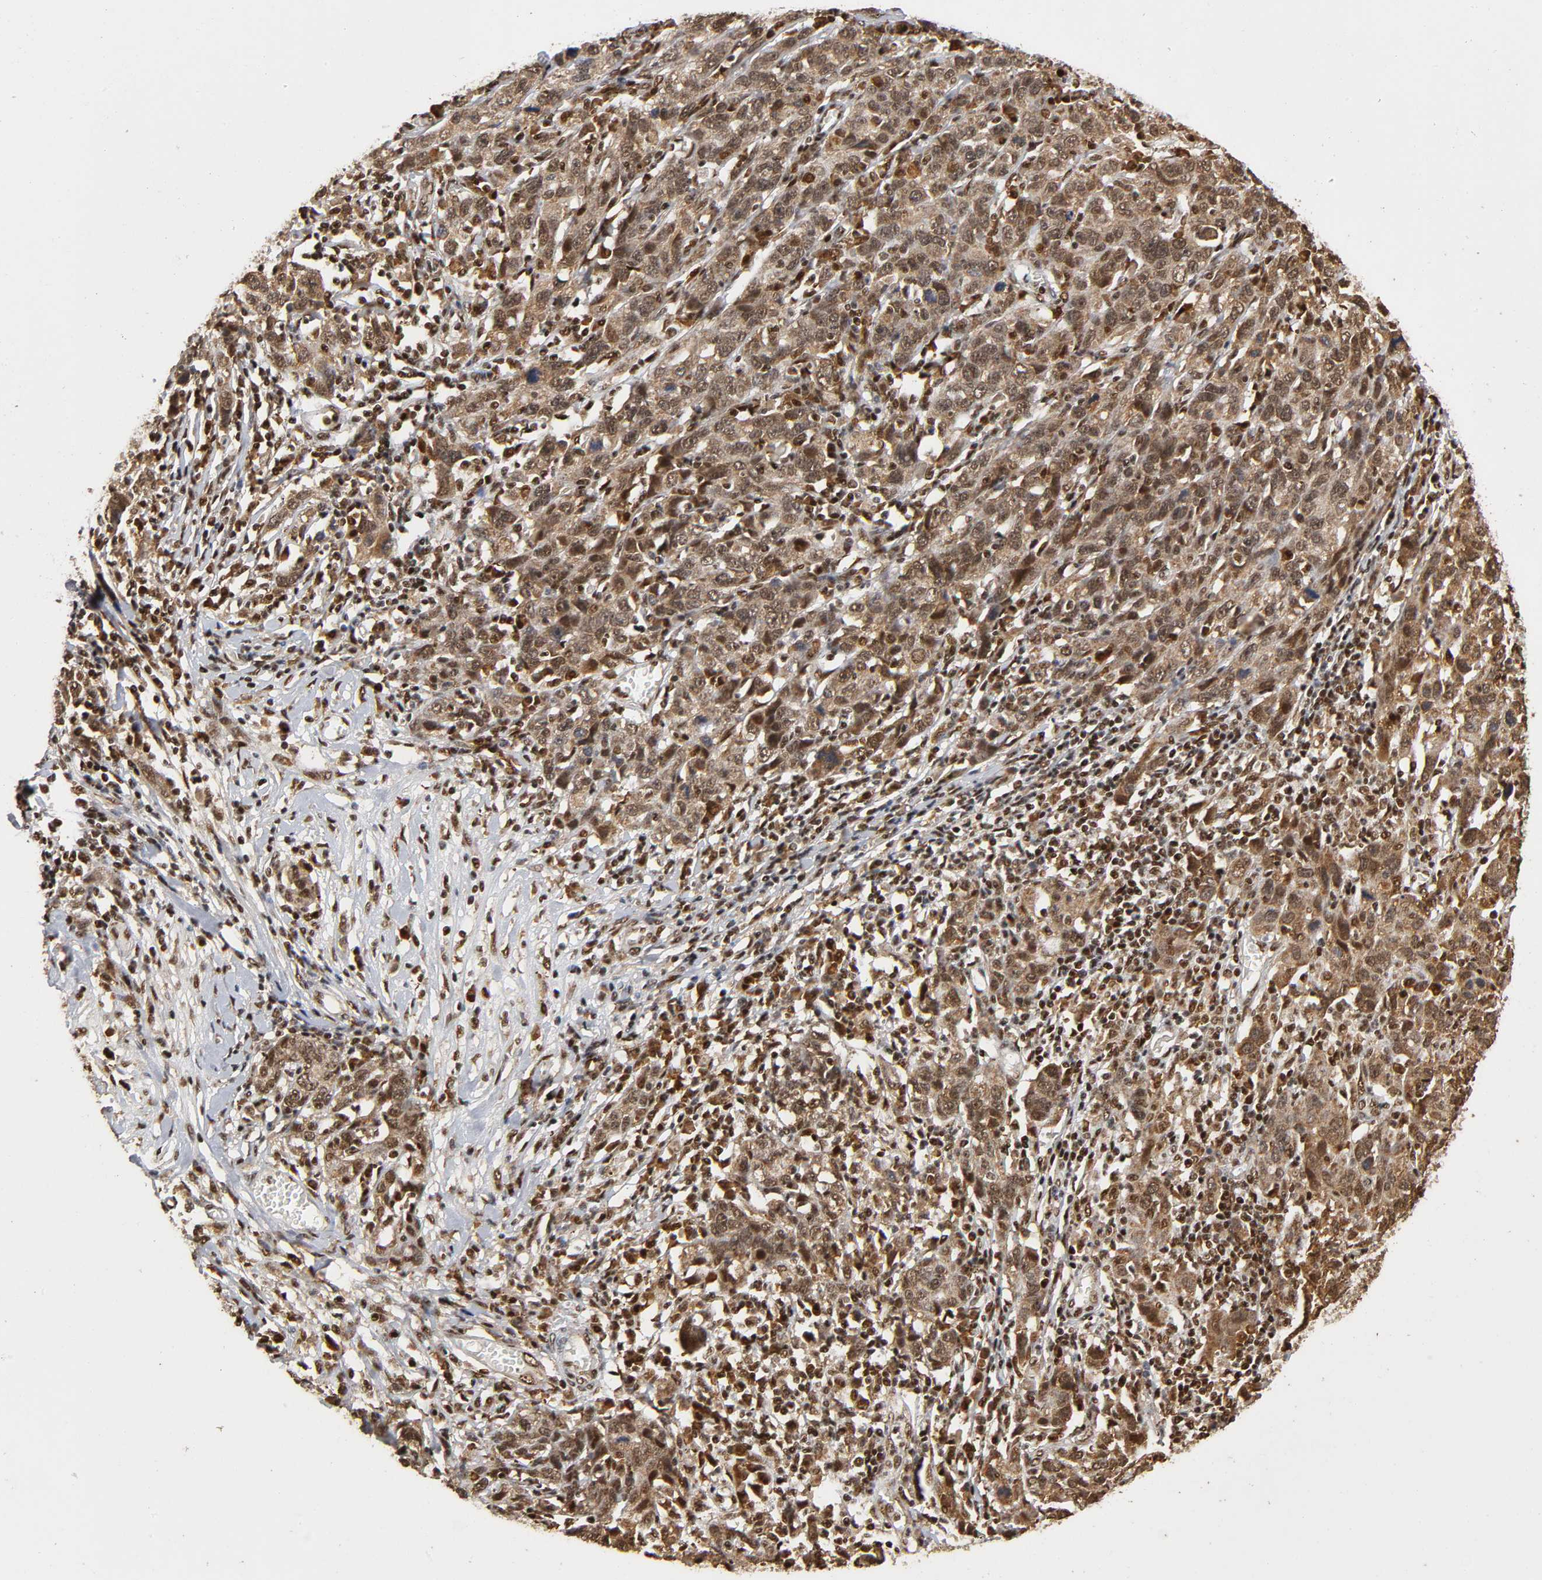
{"staining": {"intensity": "strong", "quantity": ">75%", "location": "cytoplasmic/membranous,nuclear"}, "tissue": "ovarian cancer", "cell_type": "Tumor cells", "image_type": "cancer", "snomed": [{"axis": "morphology", "description": "Cystadenocarcinoma, serous, NOS"}, {"axis": "topography", "description": "Ovary"}], "caption": "Human ovarian cancer (serous cystadenocarcinoma) stained for a protein (brown) displays strong cytoplasmic/membranous and nuclear positive positivity in about >75% of tumor cells.", "gene": "RNF122", "patient": {"sex": "female", "age": 71}}